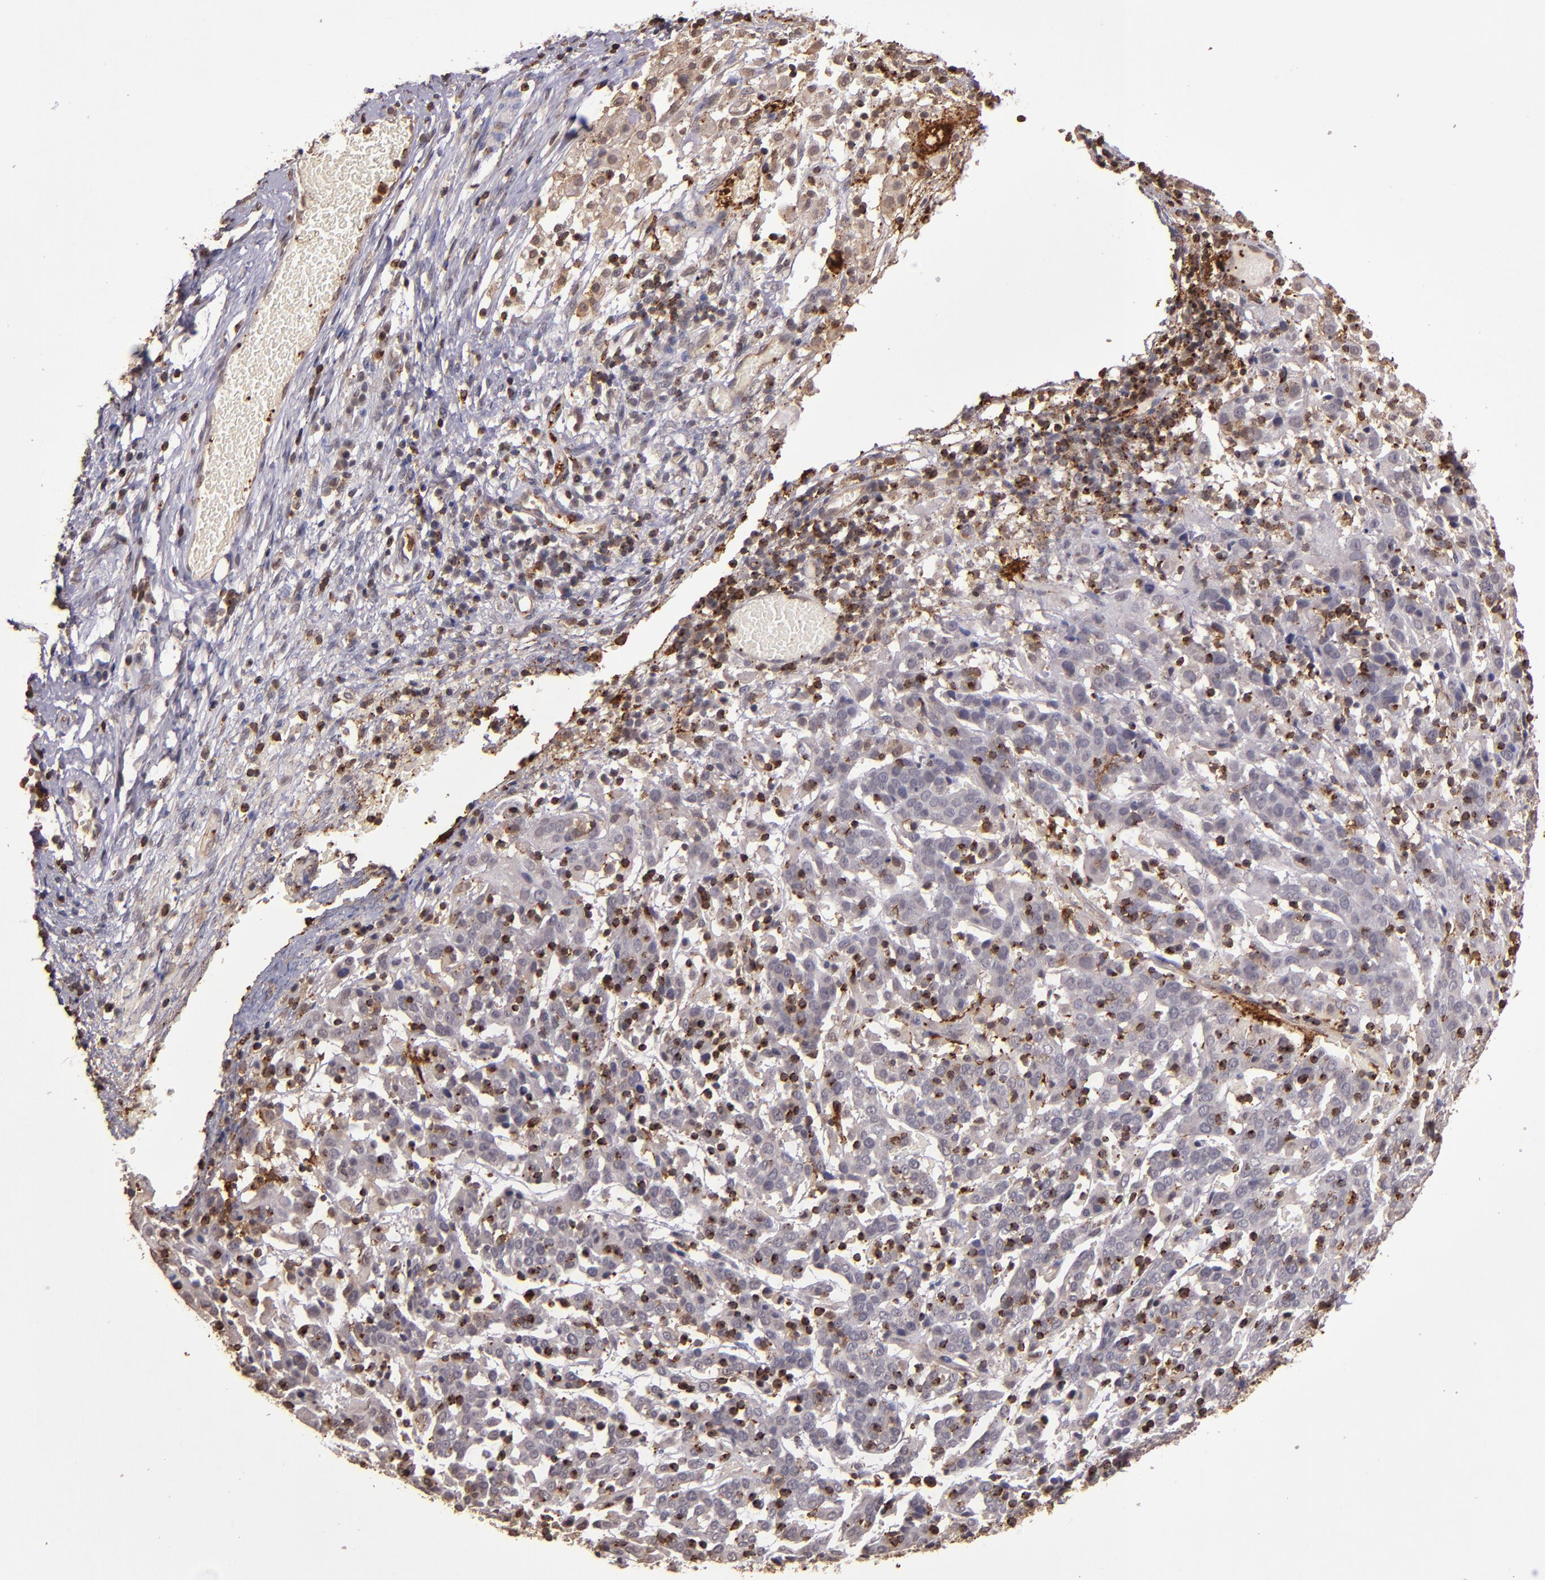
{"staining": {"intensity": "negative", "quantity": "none", "location": "none"}, "tissue": "cervical cancer", "cell_type": "Tumor cells", "image_type": "cancer", "snomed": [{"axis": "morphology", "description": "Normal tissue, NOS"}, {"axis": "morphology", "description": "Squamous cell carcinoma, NOS"}, {"axis": "topography", "description": "Cervix"}], "caption": "Cervical cancer (squamous cell carcinoma) stained for a protein using immunohistochemistry exhibits no positivity tumor cells.", "gene": "SLC2A3", "patient": {"sex": "female", "age": 67}}